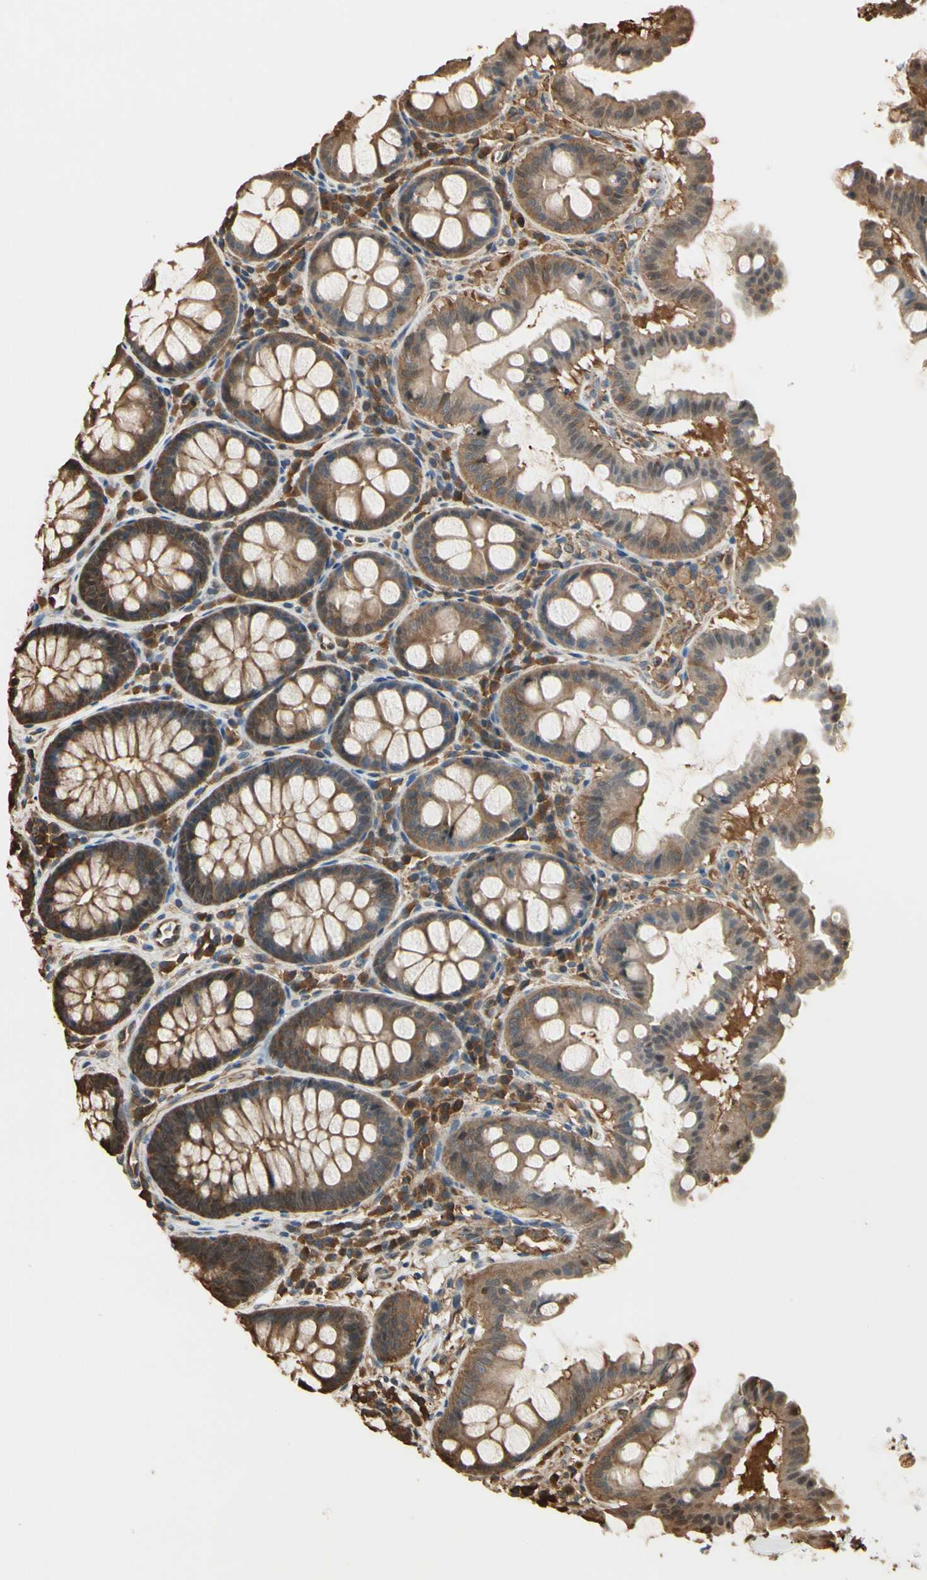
{"staining": {"intensity": "moderate", "quantity": ">75%", "location": "cytoplasmic/membranous"}, "tissue": "colon", "cell_type": "Endothelial cells", "image_type": "normal", "snomed": [{"axis": "morphology", "description": "Normal tissue, NOS"}, {"axis": "topography", "description": "Colon"}], "caption": "Normal colon was stained to show a protein in brown. There is medium levels of moderate cytoplasmic/membranous positivity in about >75% of endothelial cells.", "gene": "YWHAE", "patient": {"sex": "female", "age": 61}}